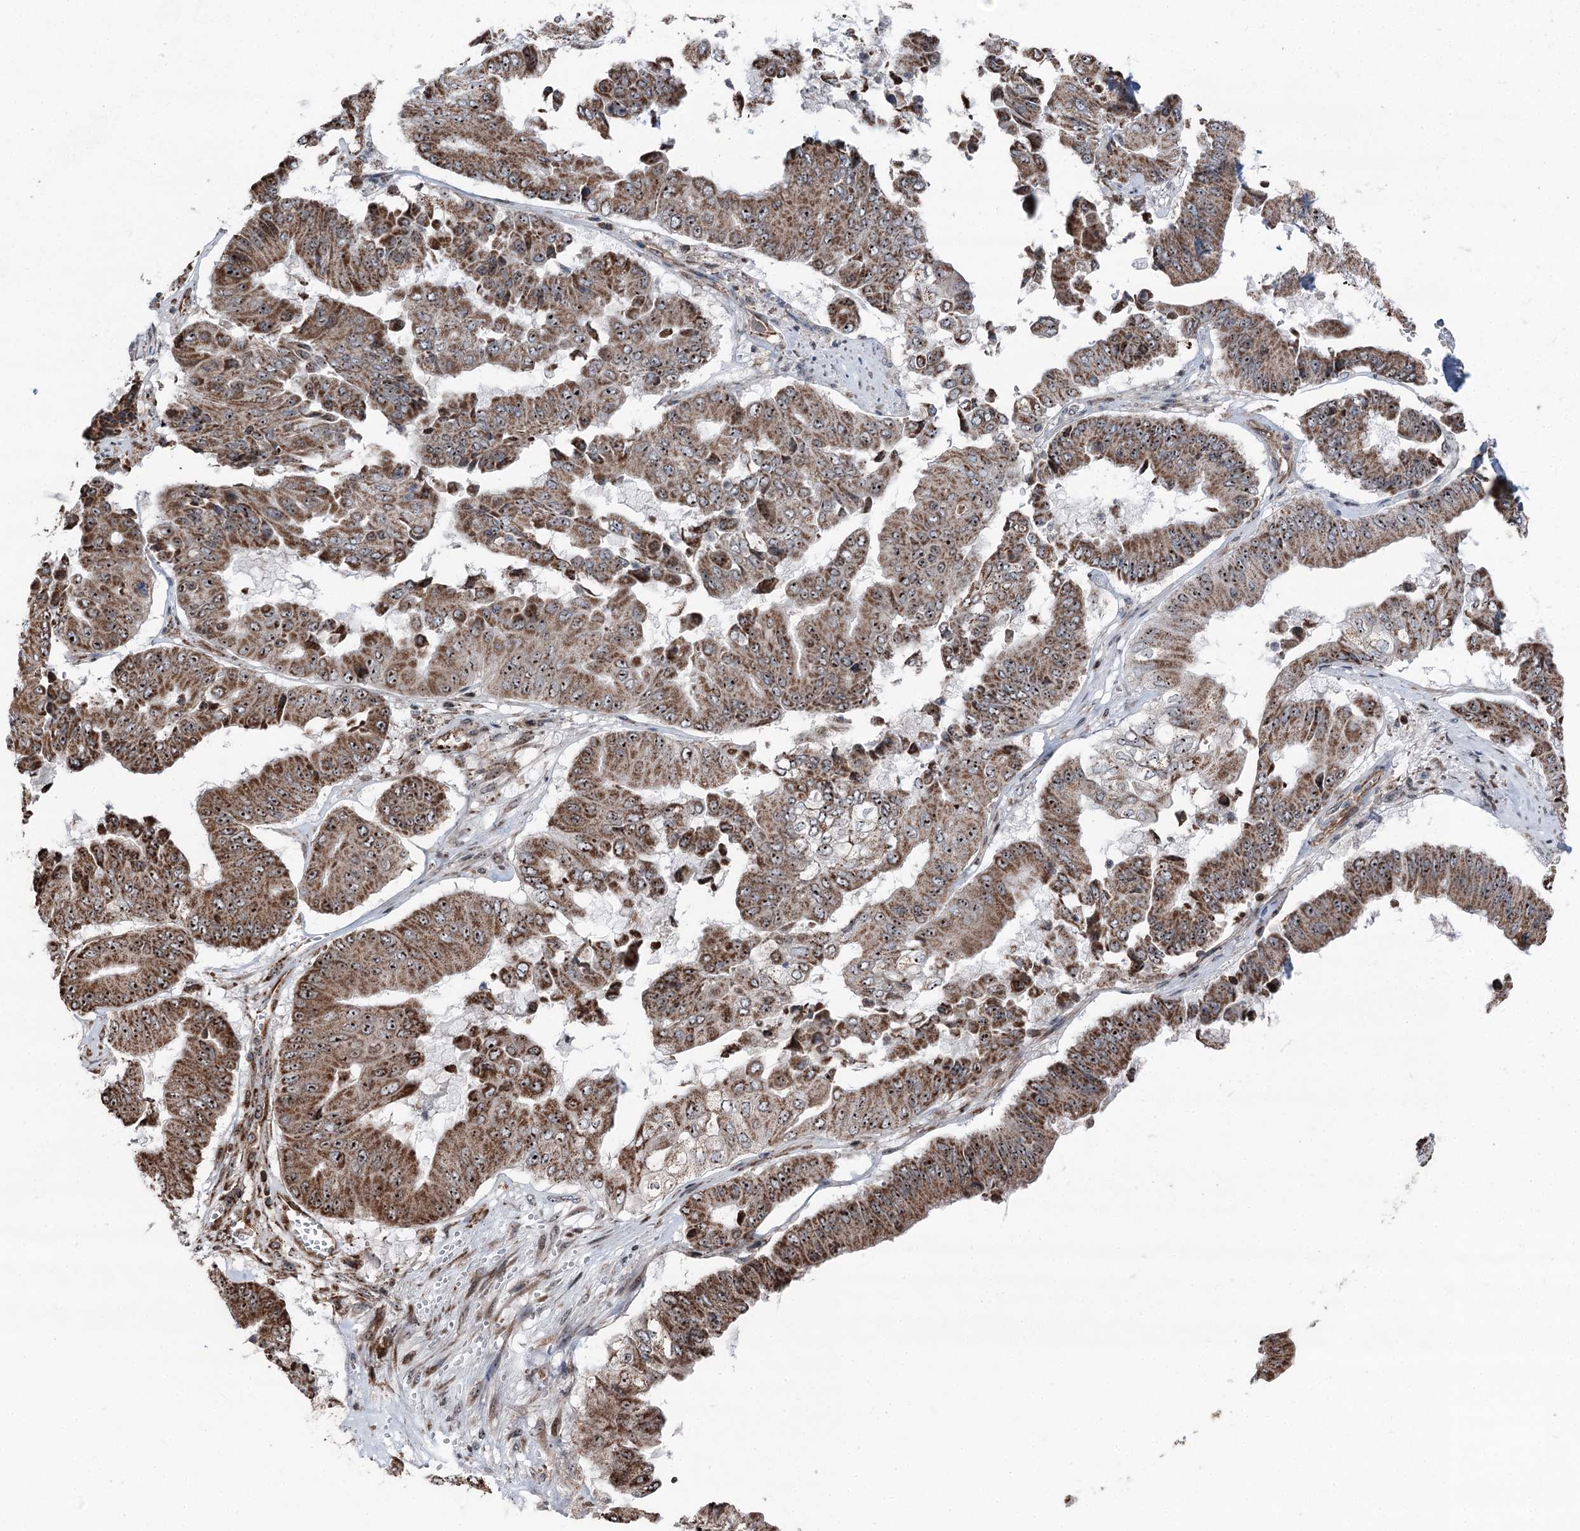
{"staining": {"intensity": "strong", "quantity": ">75%", "location": "cytoplasmic/membranous,nuclear"}, "tissue": "pancreatic cancer", "cell_type": "Tumor cells", "image_type": "cancer", "snomed": [{"axis": "morphology", "description": "Adenocarcinoma, NOS"}, {"axis": "topography", "description": "Pancreas"}], "caption": "Human pancreatic cancer (adenocarcinoma) stained with a brown dye demonstrates strong cytoplasmic/membranous and nuclear positive staining in about >75% of tumor cells.", "gene": "STEEP1", "patient": {"sex": "female", "age": 77}}